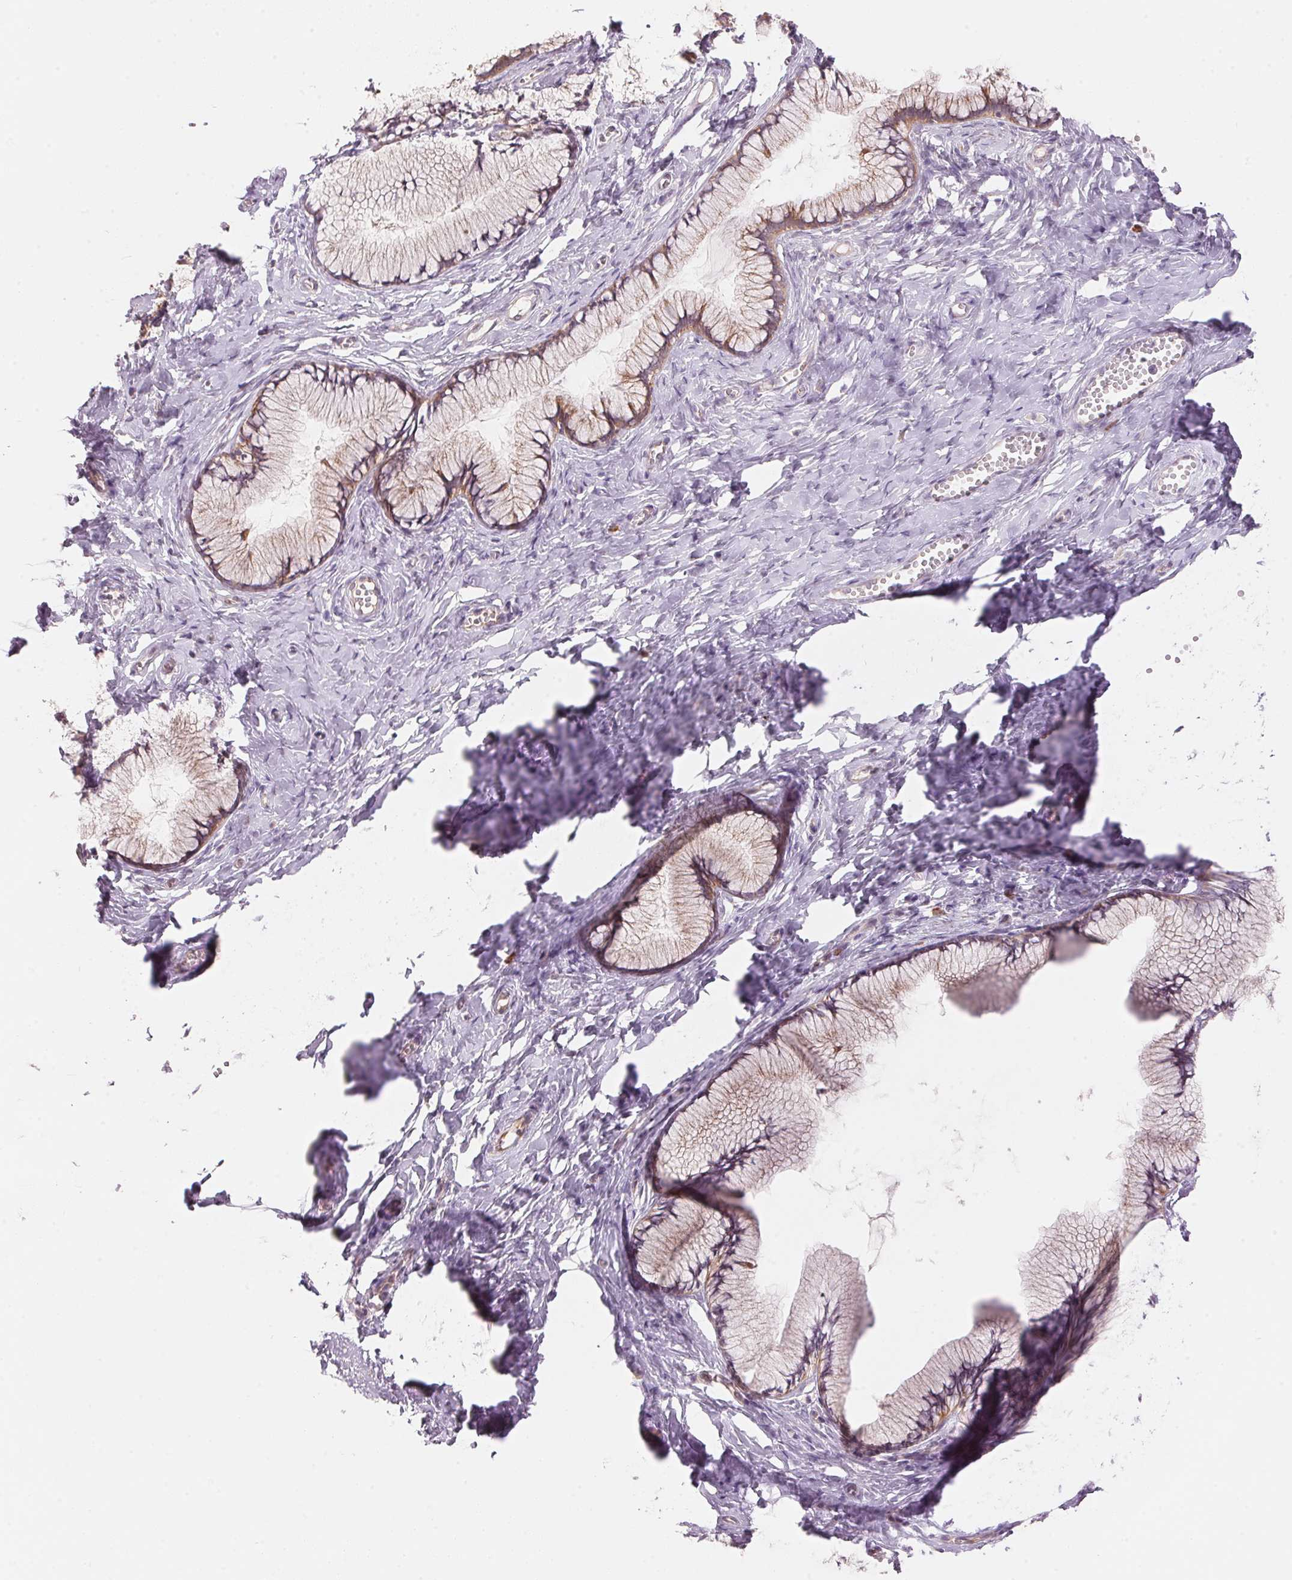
{"staining": {"intensity": "weak", "quantity": ">75%", "location": "cytoplasmic/membranous"}, "tissue": "cervix", "cell_type": "Glandular cells", "image_type": "normal", "snomed": [{"axis": "morphology", "description": "Normal tissue, NOS"}, {"axis": "topography", "description": "Cervix"}], "caption": "Cervix stained for a protein exhibits weak cytoplasmic/membranous positivity in glandular cells. The protein is stained brown, and the nuclei are stained in blue (DAB (3,3'-diaminobenzidine) IHC with brightfield microscopy, high magnification).", "gene": "BLOC1S2", "patient": {"sex": "female", "age": 40}}